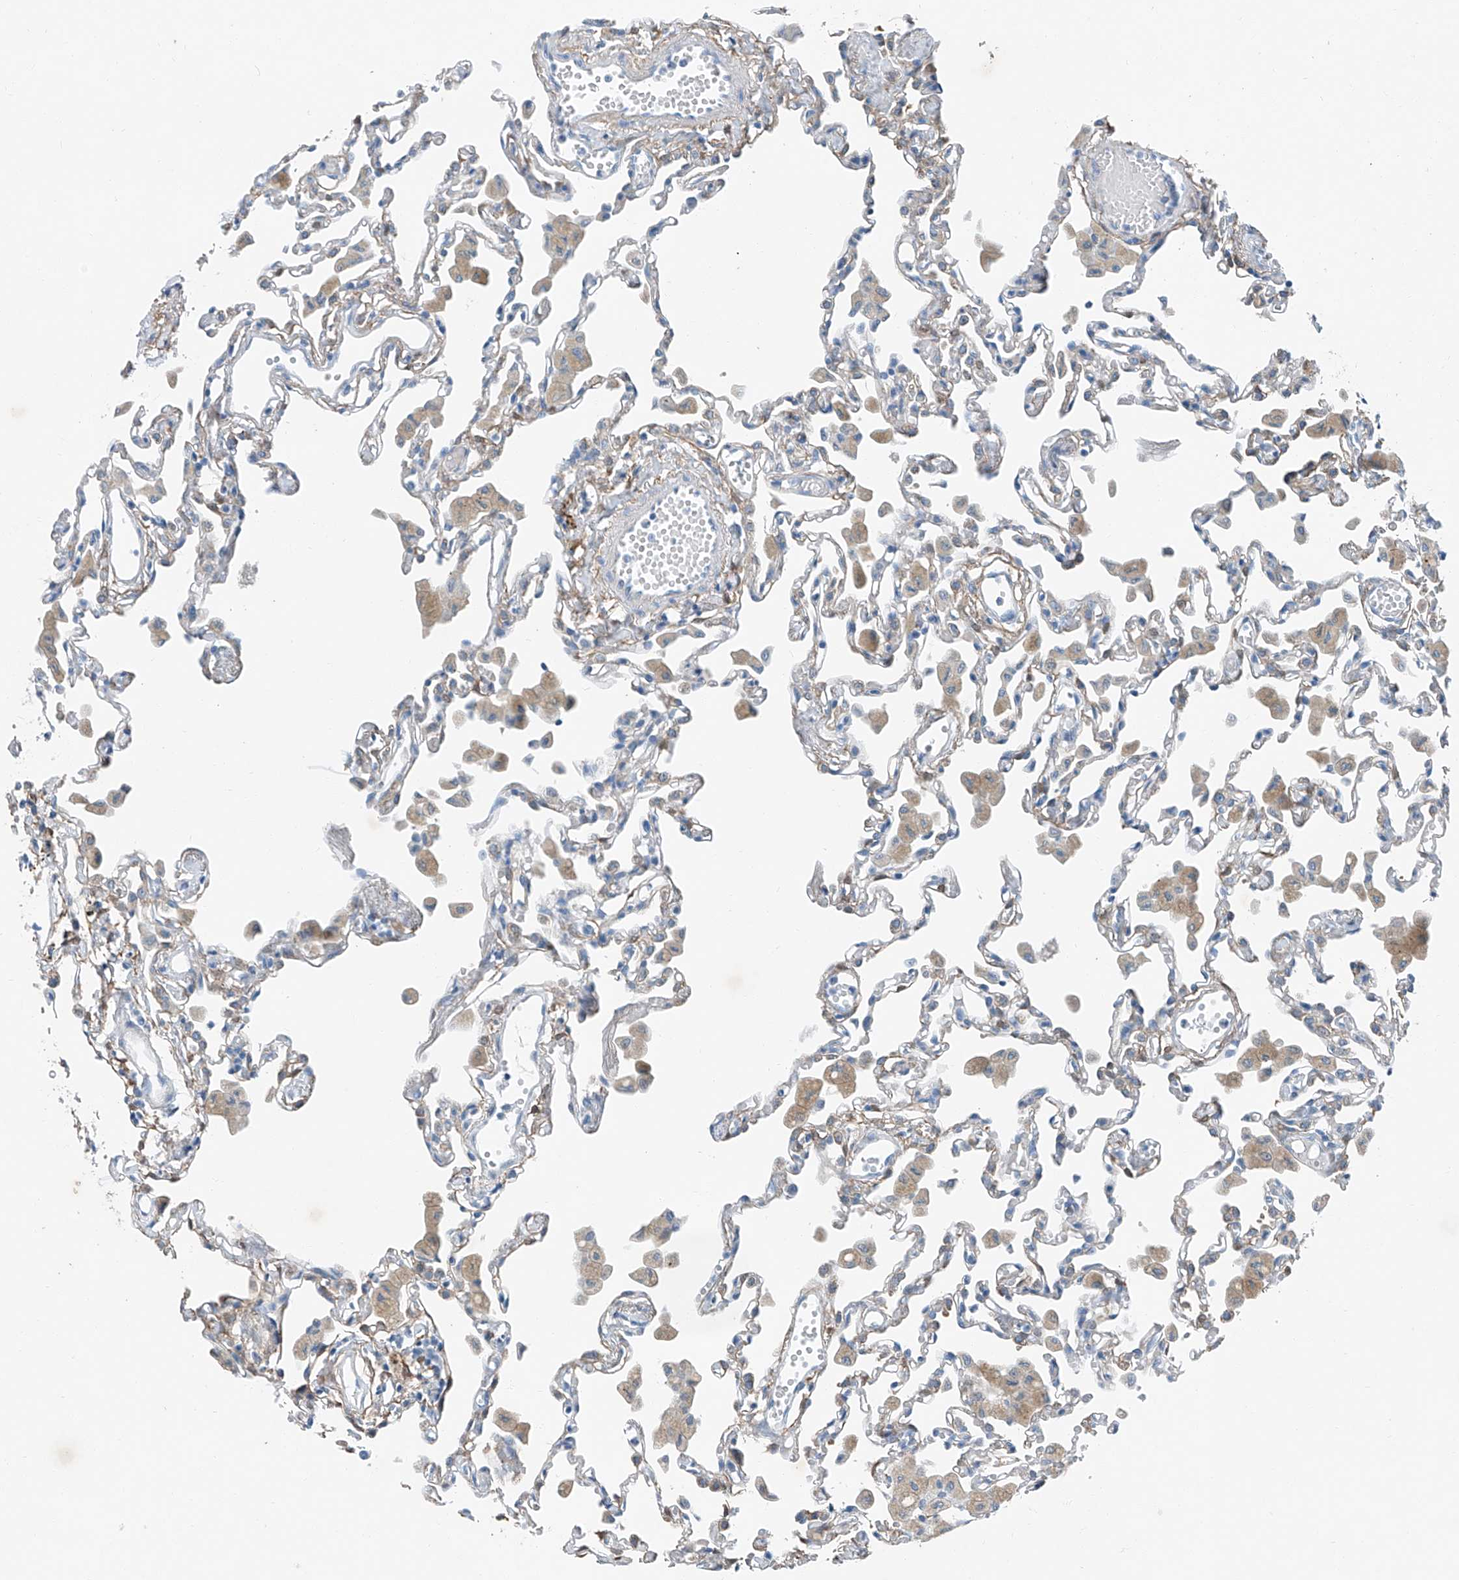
{"staining": {"intensity": "weak", "quantity": "<25%", "location": "cytoplasmic/membranous"}, "tissue": "lung", "cell_type": "Alveolar cells", "image_type": "normal", "snomed": [{"axis": "morphology", "description": "Normal tissue, NOS"}, {"axis": "topography", "description": "Bronchus"}, {"axis": "topography", "description": "Lung"}], "caption": "A high-resolution photomicrograph shows immunohistochemistry (IHC) staining of normal lung, which demonstrates no significant positivity in alveolar cells.", "gene": "MDGA1", "patient": {"sex": "female", "age": 49}}